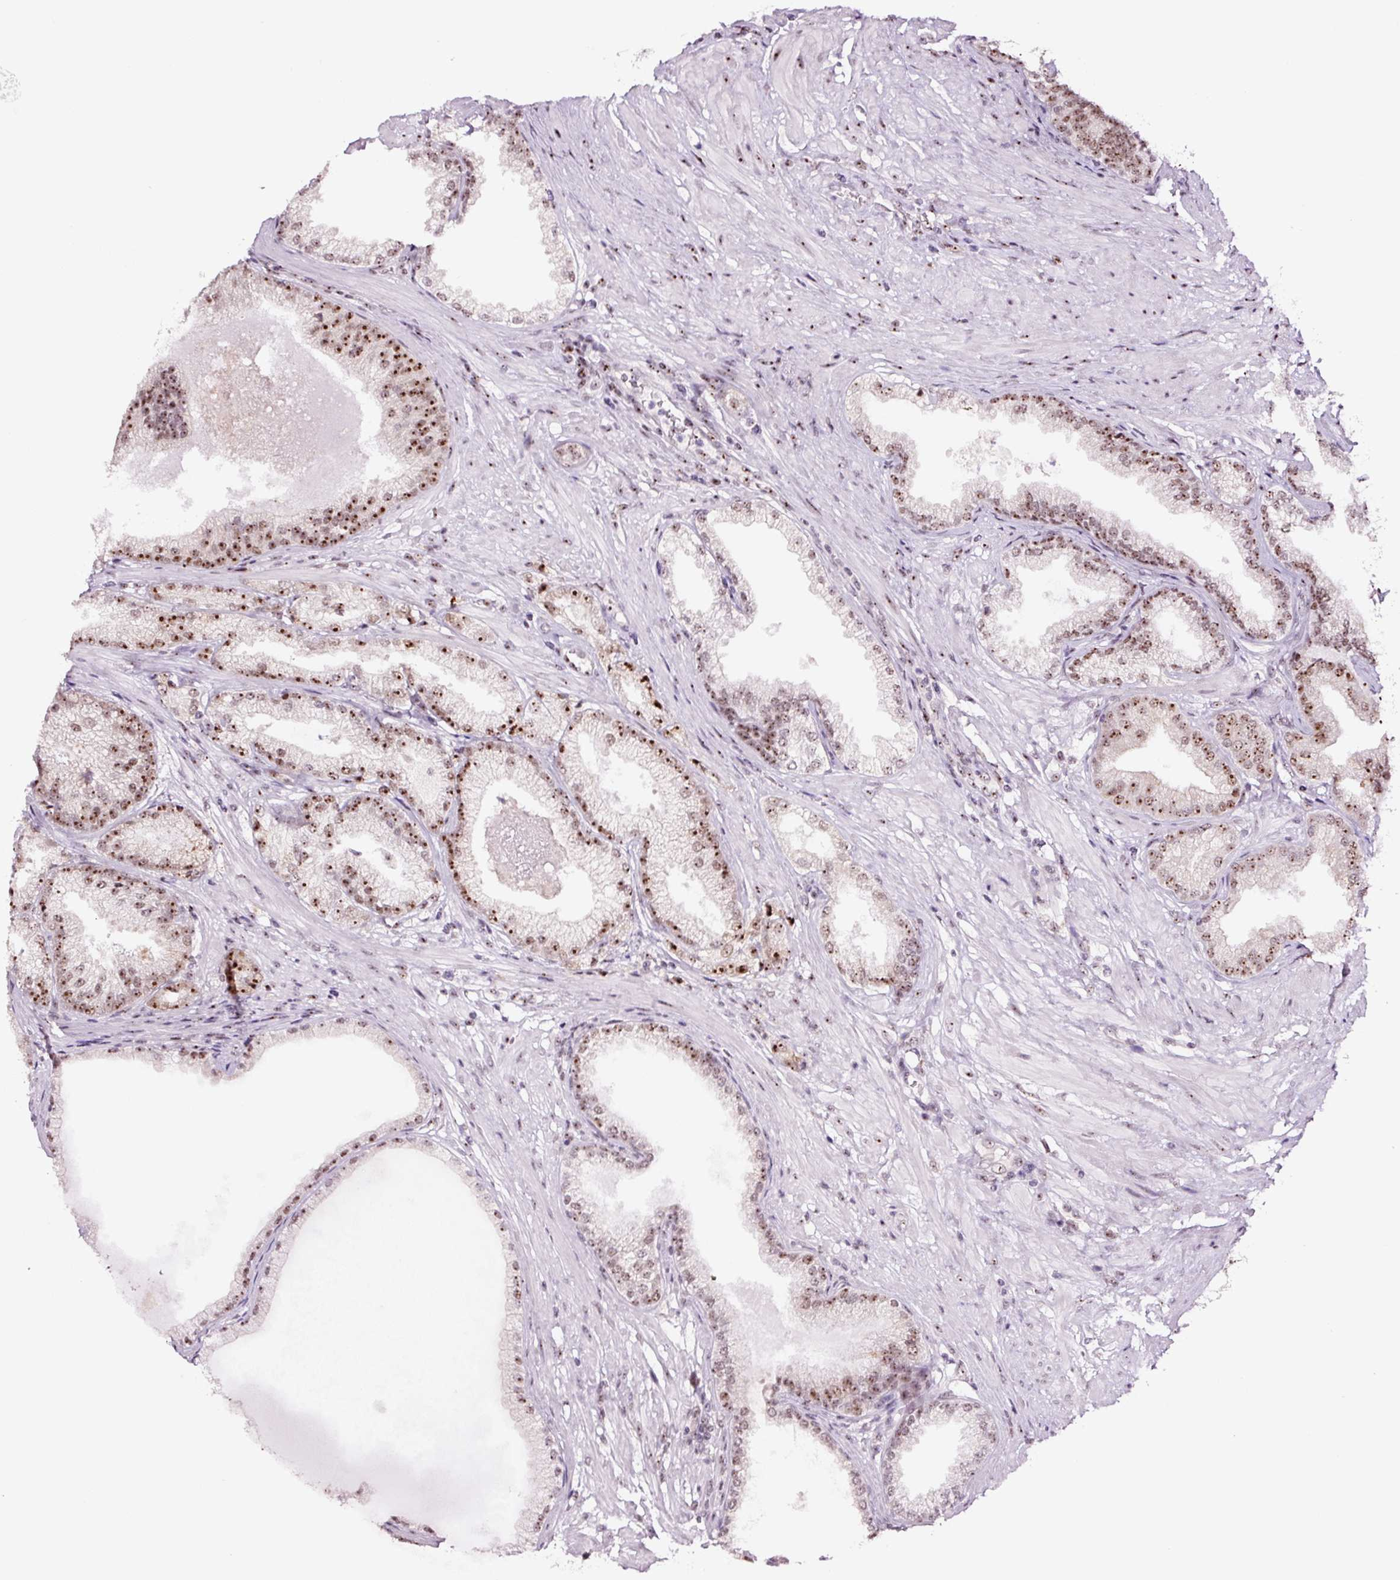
{"staining": {"intensity": "moderate", "quantity": ">75%", "location": "nuclear"}, "tissue": "prostate cancer", "cell_type": "Tumor cells", "image_type": "cancer", "snomed": [{"axis": "morphology", "description": "Adenocarcinoma, High grade"}, {"axis": "topography", "description": "Prostate"}], "caption": "About >75% of tumor cells in prostate adenocarcinoma (high-grade) show moderate nuclear protein positivity as visualized by brown immunohistochemical staining.", "gene": "GNL3", "patient": {"sex": "male", "age": 71}}